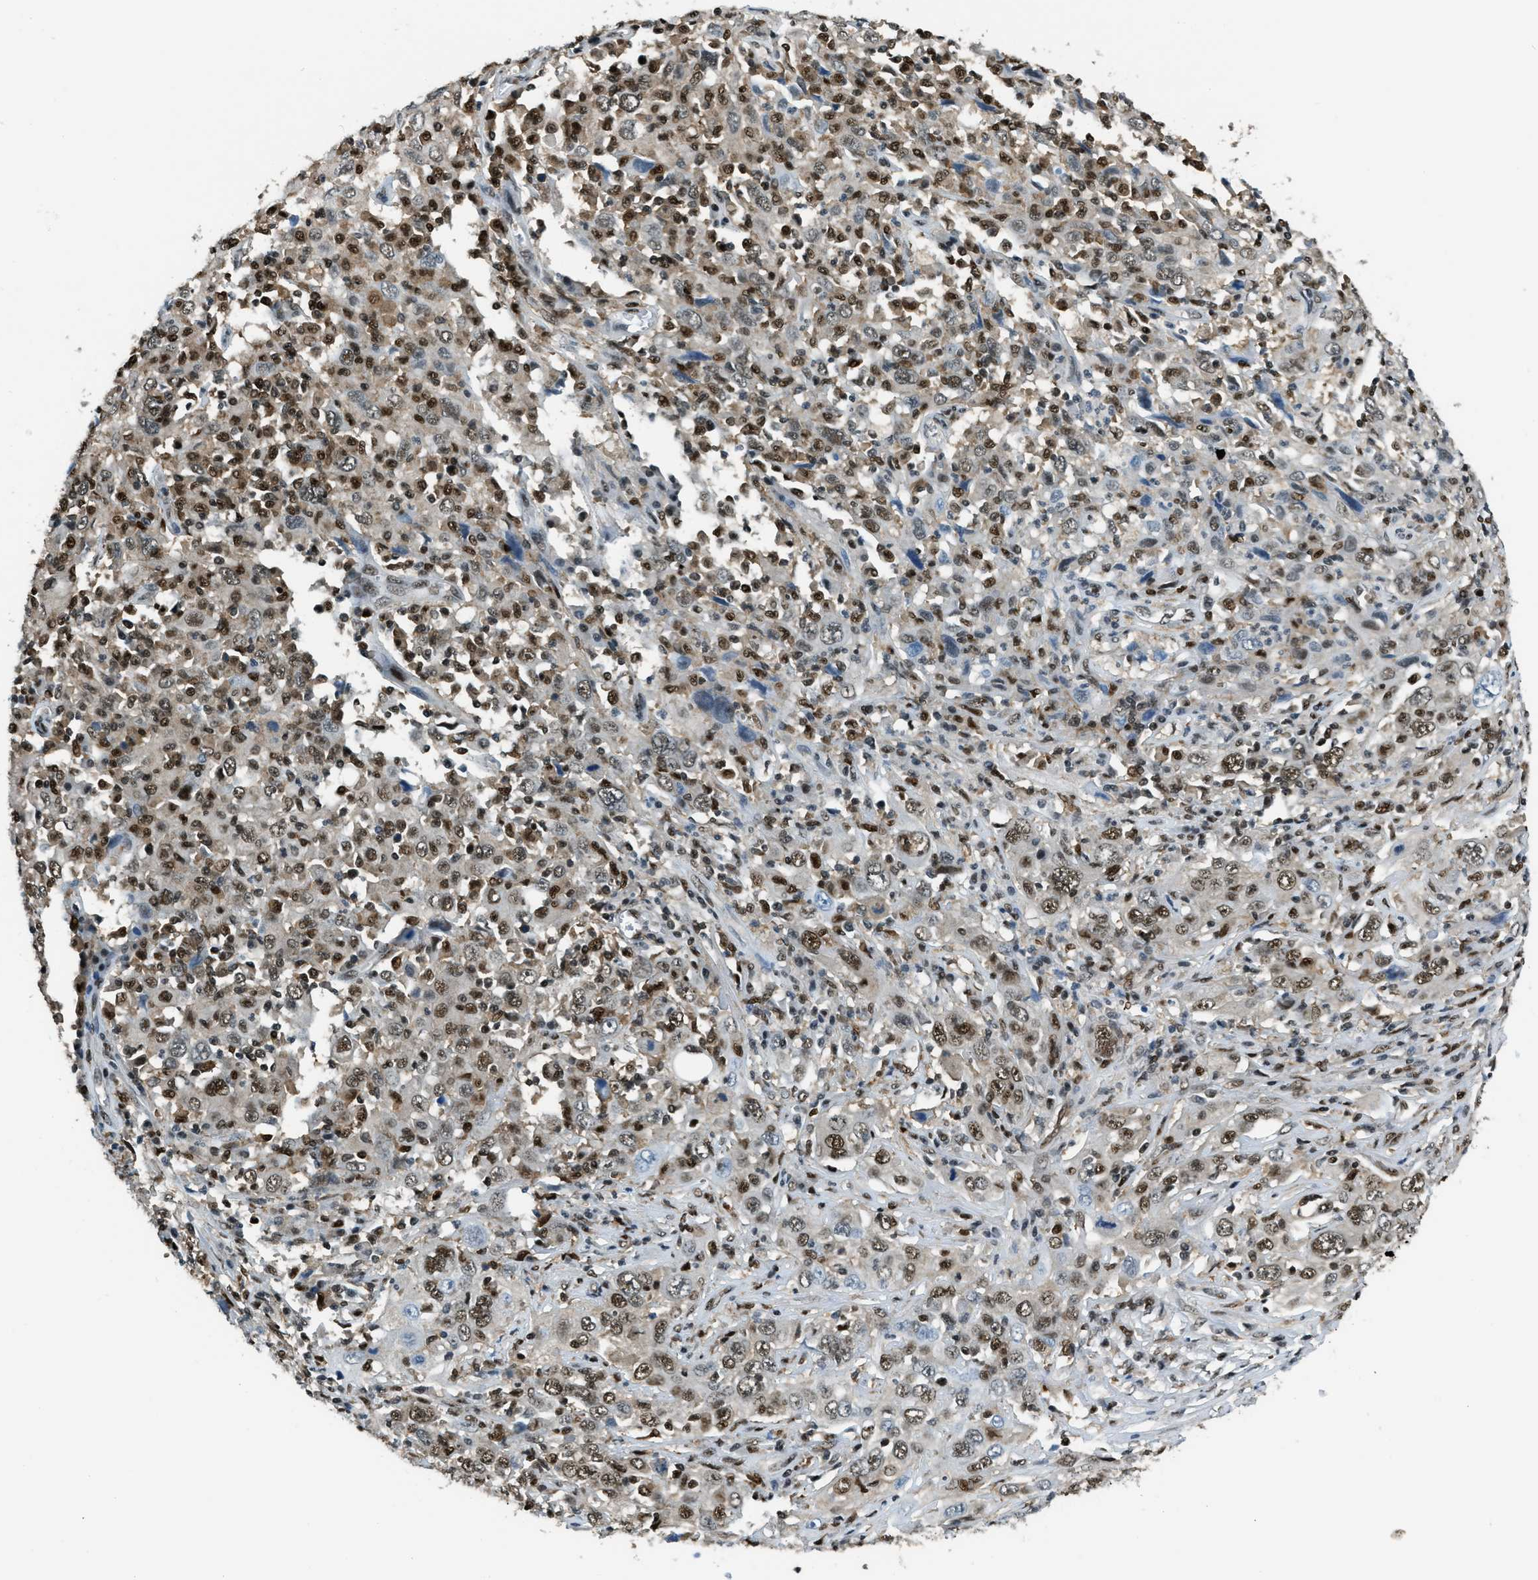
{"staining": {"intensity": "moderate", "quantity": ">75%", "location": "nuclear"}, "tissue": "cervical cancer", "cell_type": "Tumor cells", "image_type": "cancer", "snomed": [{"axis": "morphology", "description": "Squamous cell carcinoma, NOS"}, {"axis": "topography", "description": "Cervix"}], "caption": "This is a photomicrograph of immunohistochemistry (IHC) staining of cervical squamous cell carcinoma, which shows moderate expression in the nuclear of tumor cells.", "gene": "OGFR", "patient": {"sex": "female", "age": 46}}